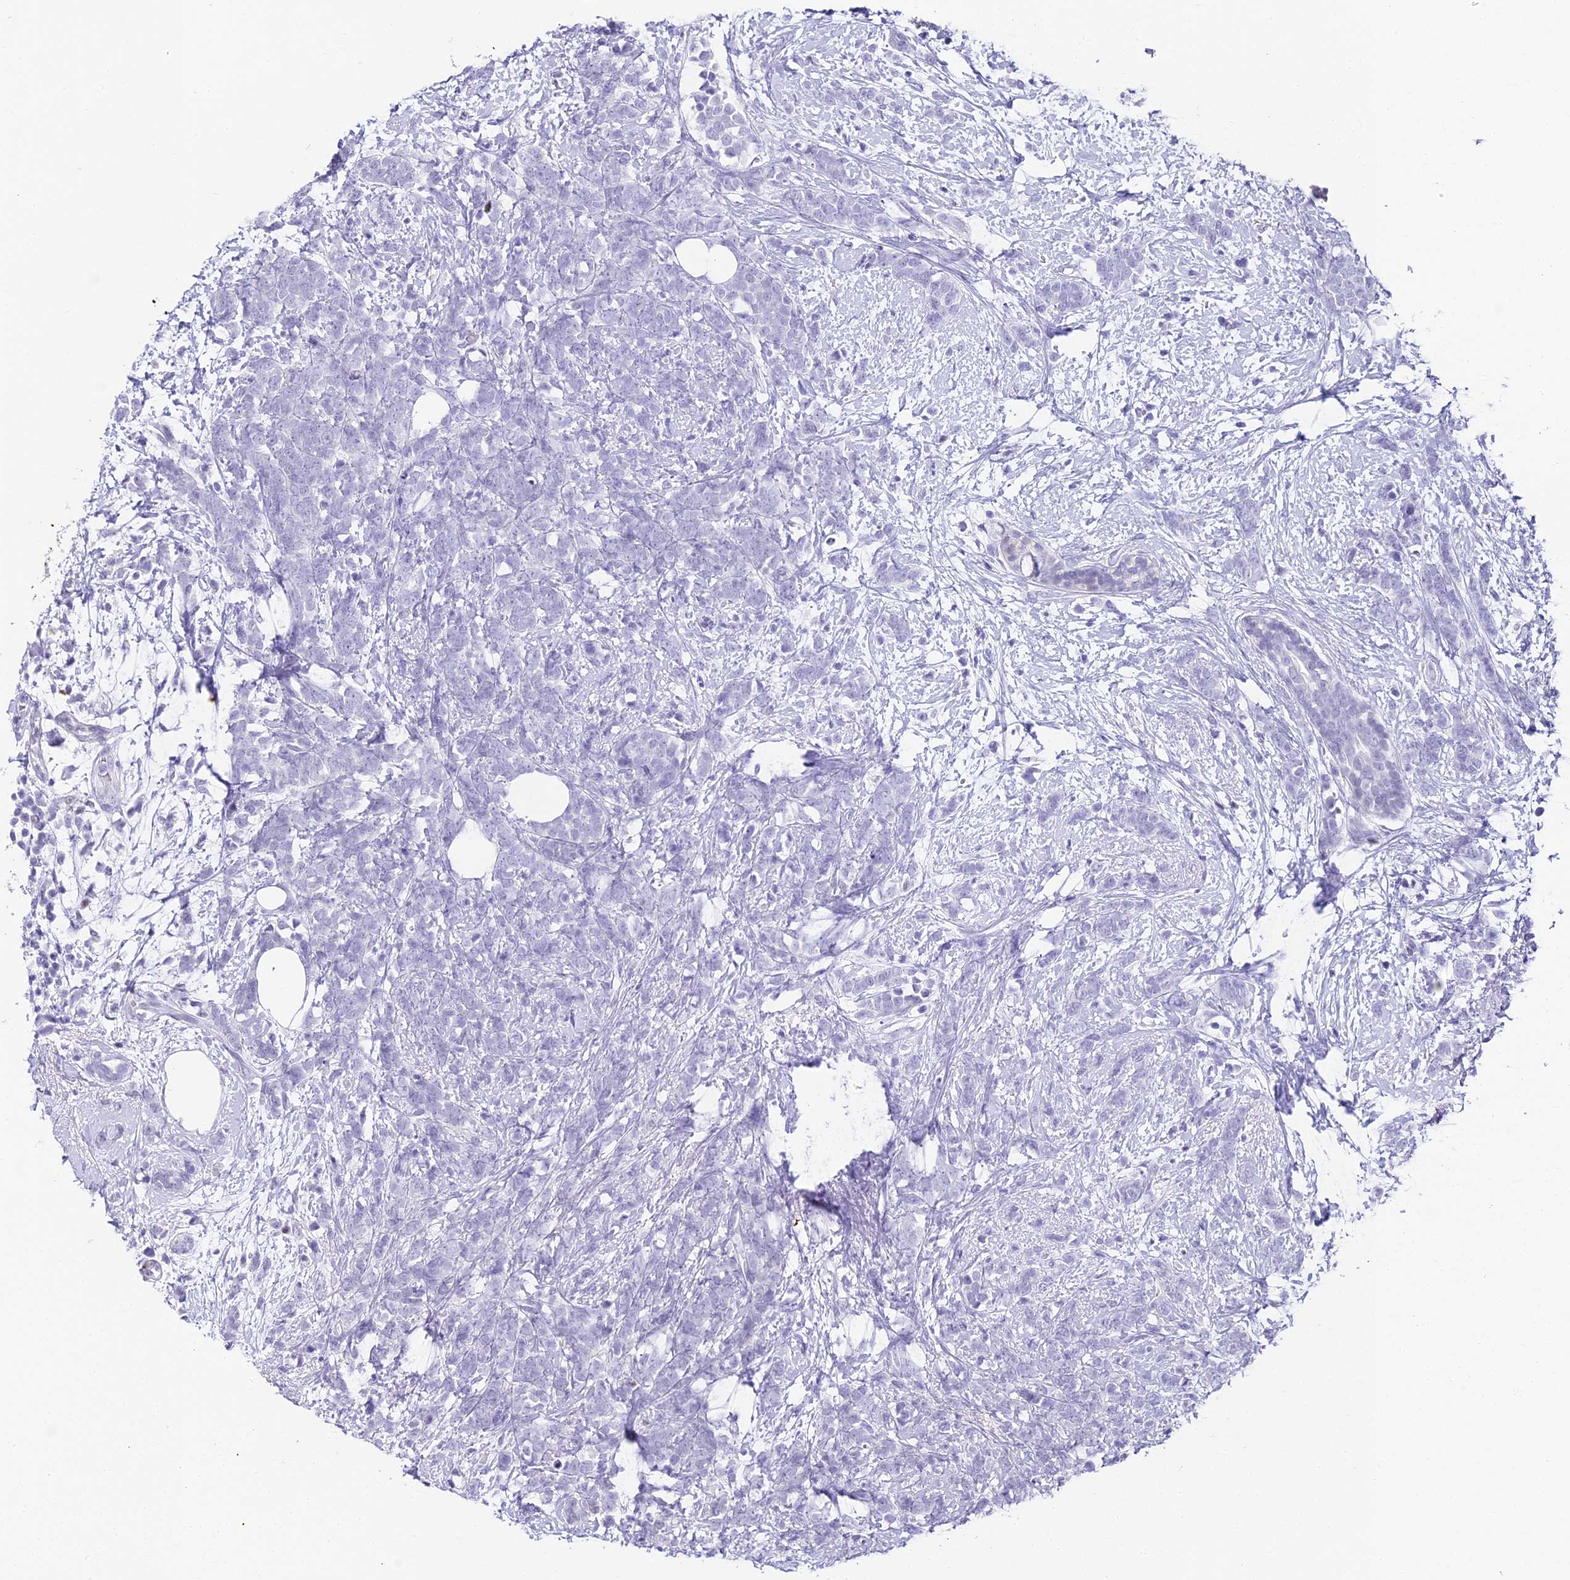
{"staining": {"intensity": "negative", "quantity": "none", "location": "none"}, "tissue": "breast cancer", "cell_type": "Tumor cells", "image_type": "cancer", "snomed": [{"axis": "morphology", "description": "Lobular carcinoma"}, {"axis": "topography", "description": "Breast"}], "caption": "Breast cancer was stained to show a protein in brown. There is no significant positivity in tumor cells.", "gene": "ABHD14A-ACY1", "patient": {"sex": "female", "age": 58}}